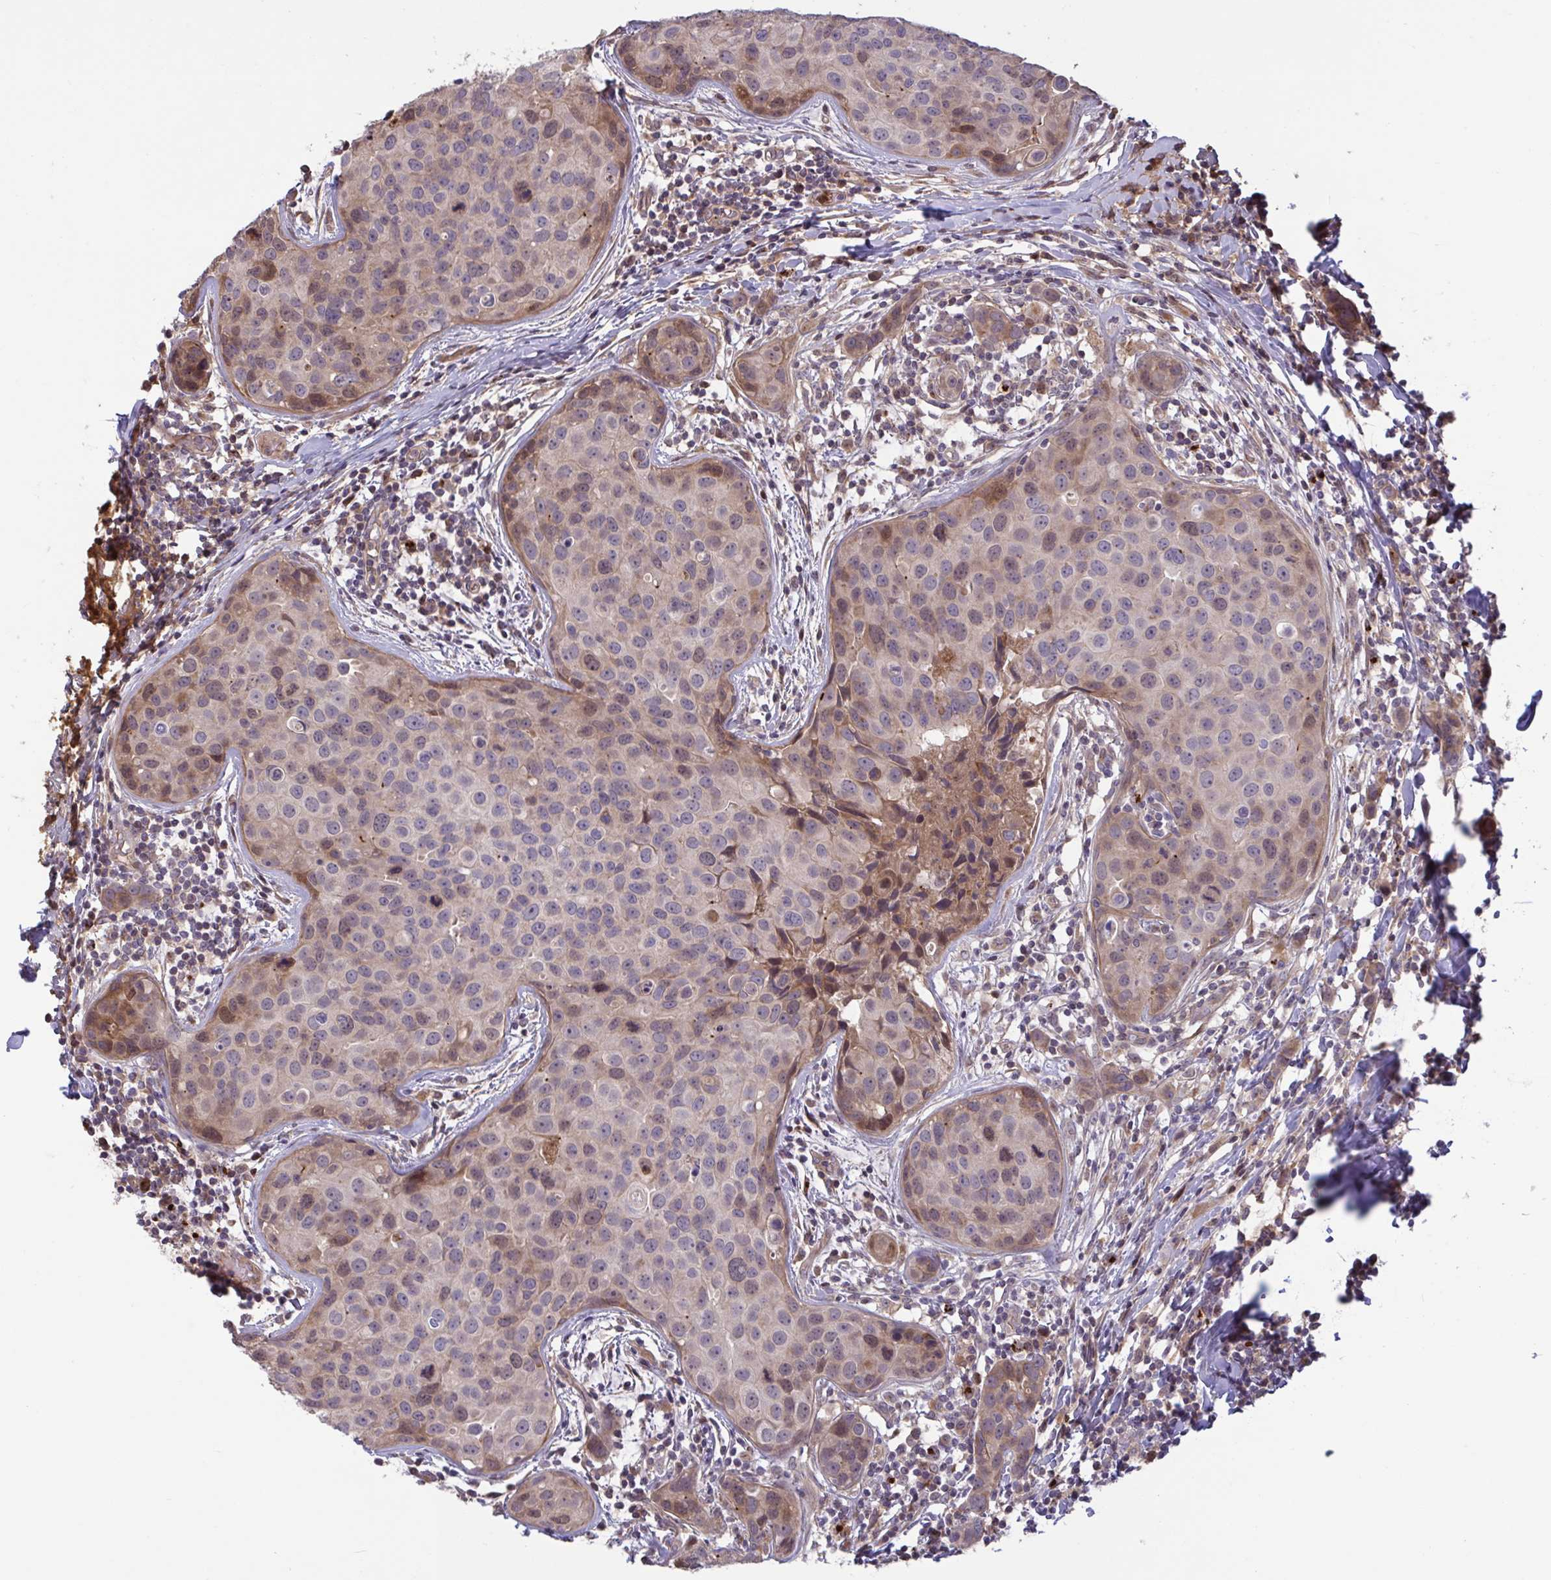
{"staining": {"intensity": "weak", "quantity": "<25%", "location": "cytoplasmic/membranous,nuclear"}, "tissue": "breast cancer", "cell_type": "Tumor cells", "image_type": "cancer", "snomed": [{"axis": "morphology", "description": "Duct carcinoma"}, {"axis": "topography", "description": "Breast"}], "caption": "Intraductal carcinoma (breast) was stained to show a protein in brown. There is no significant positivity in tumor cells. Brightfield microscopy of immunohistochemistry (IHC) stained with DAB (brown) and hematoxylin (blue), captured at high magnification.", "gene": "IL1R1", "patient": {"sex": "female", "age": 24}}